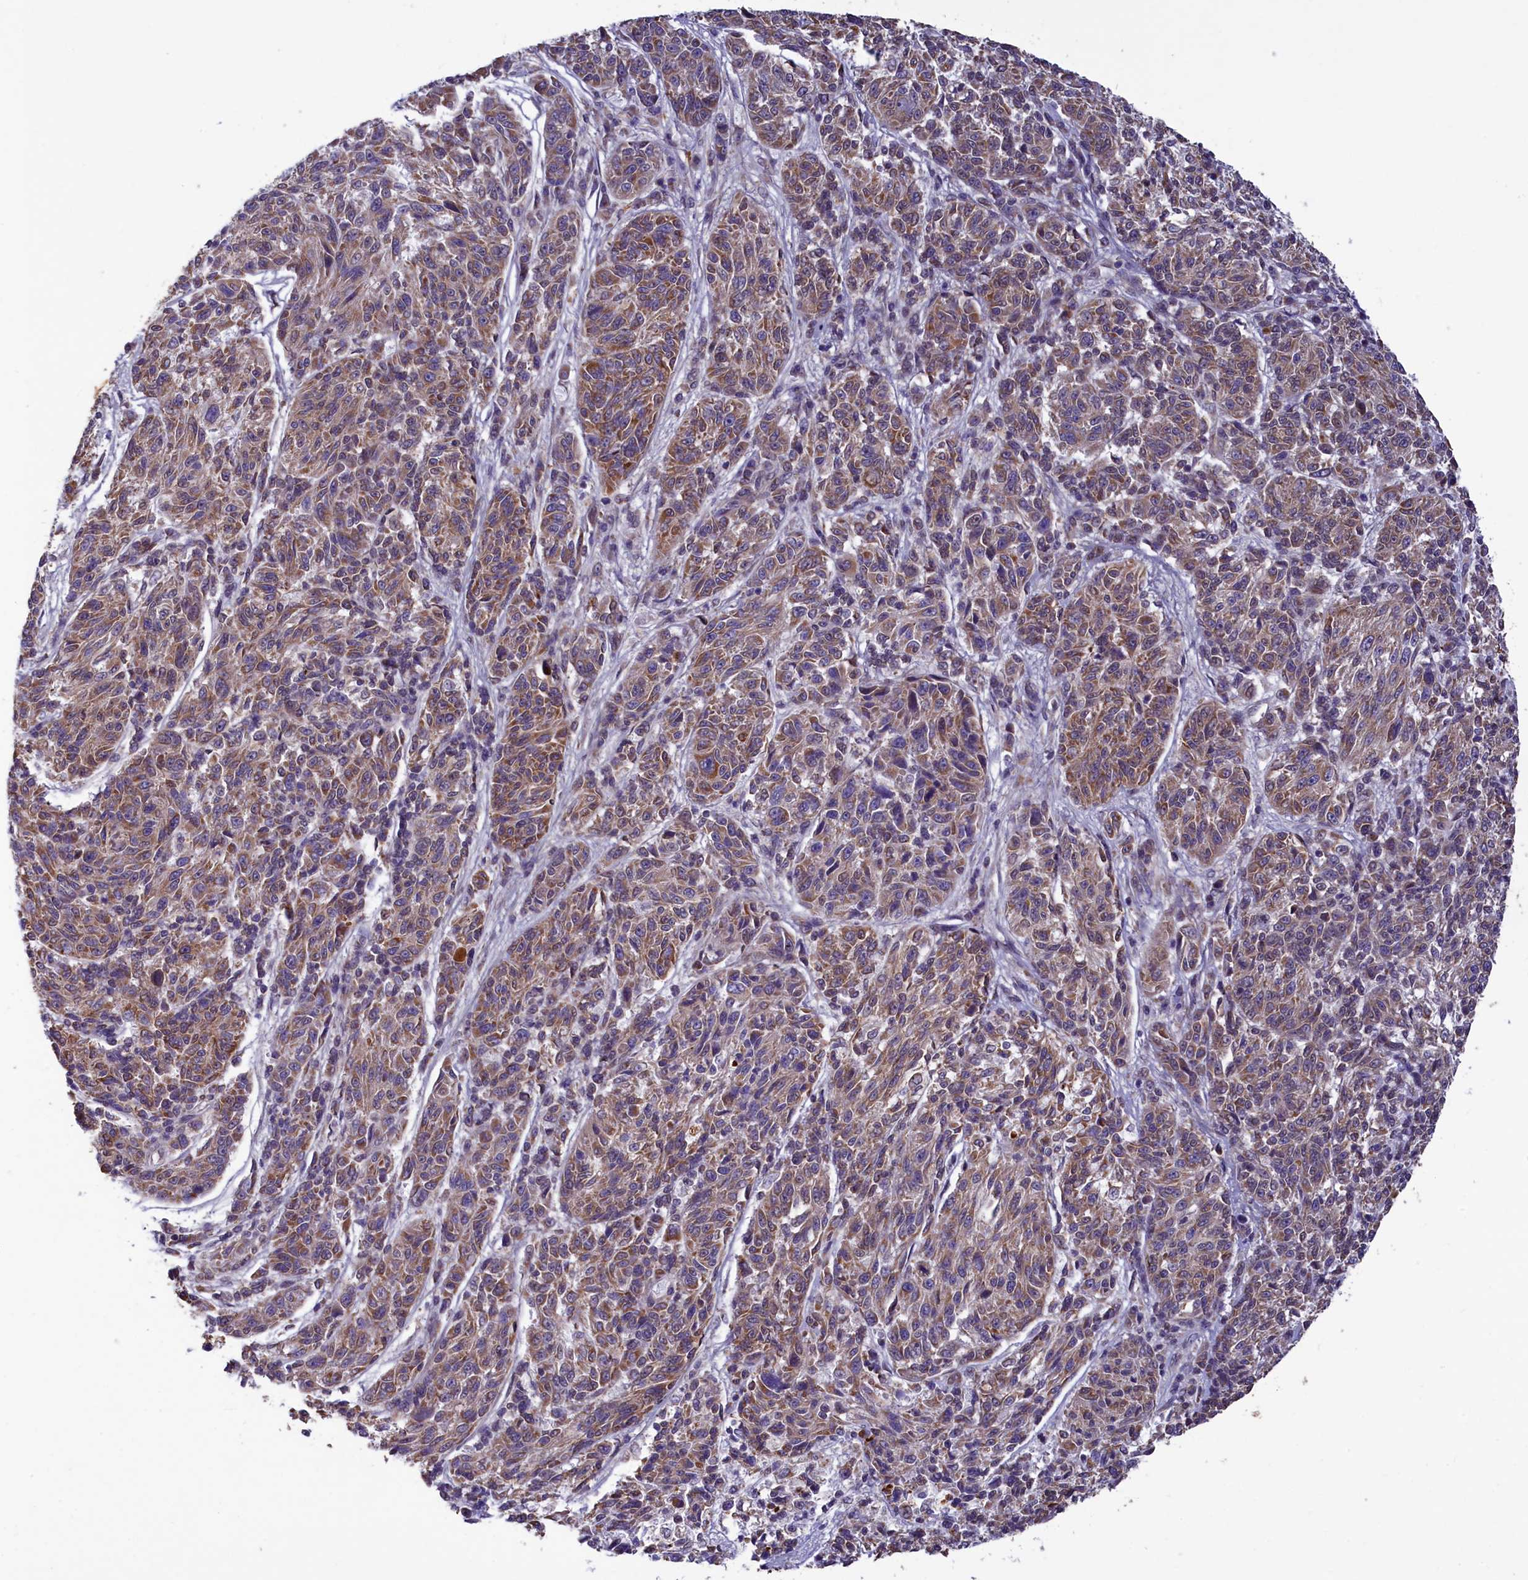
{"staining": {"intensity": "moderate", "quantity": ">75%", "location": "cytoplasmic/membranous"}, "tissue": "melanoma", "cell_type": "Tumor cells", "image_type": "cancer", "snomed": [{"axis": "morphology", "description": "Malignant melanoma, NOS"}, {"axis": "topography", "description": "Skin"}], "caption": "Melanoma was stained to show a protein in brown. There is medium levels of moderate cytoplasmic/membranous staining in approximately >75% of tumor cells. Nuclei are stained in blue.", "gene": "ACAD8", "patient": {"sex": "male", "age": 53}}